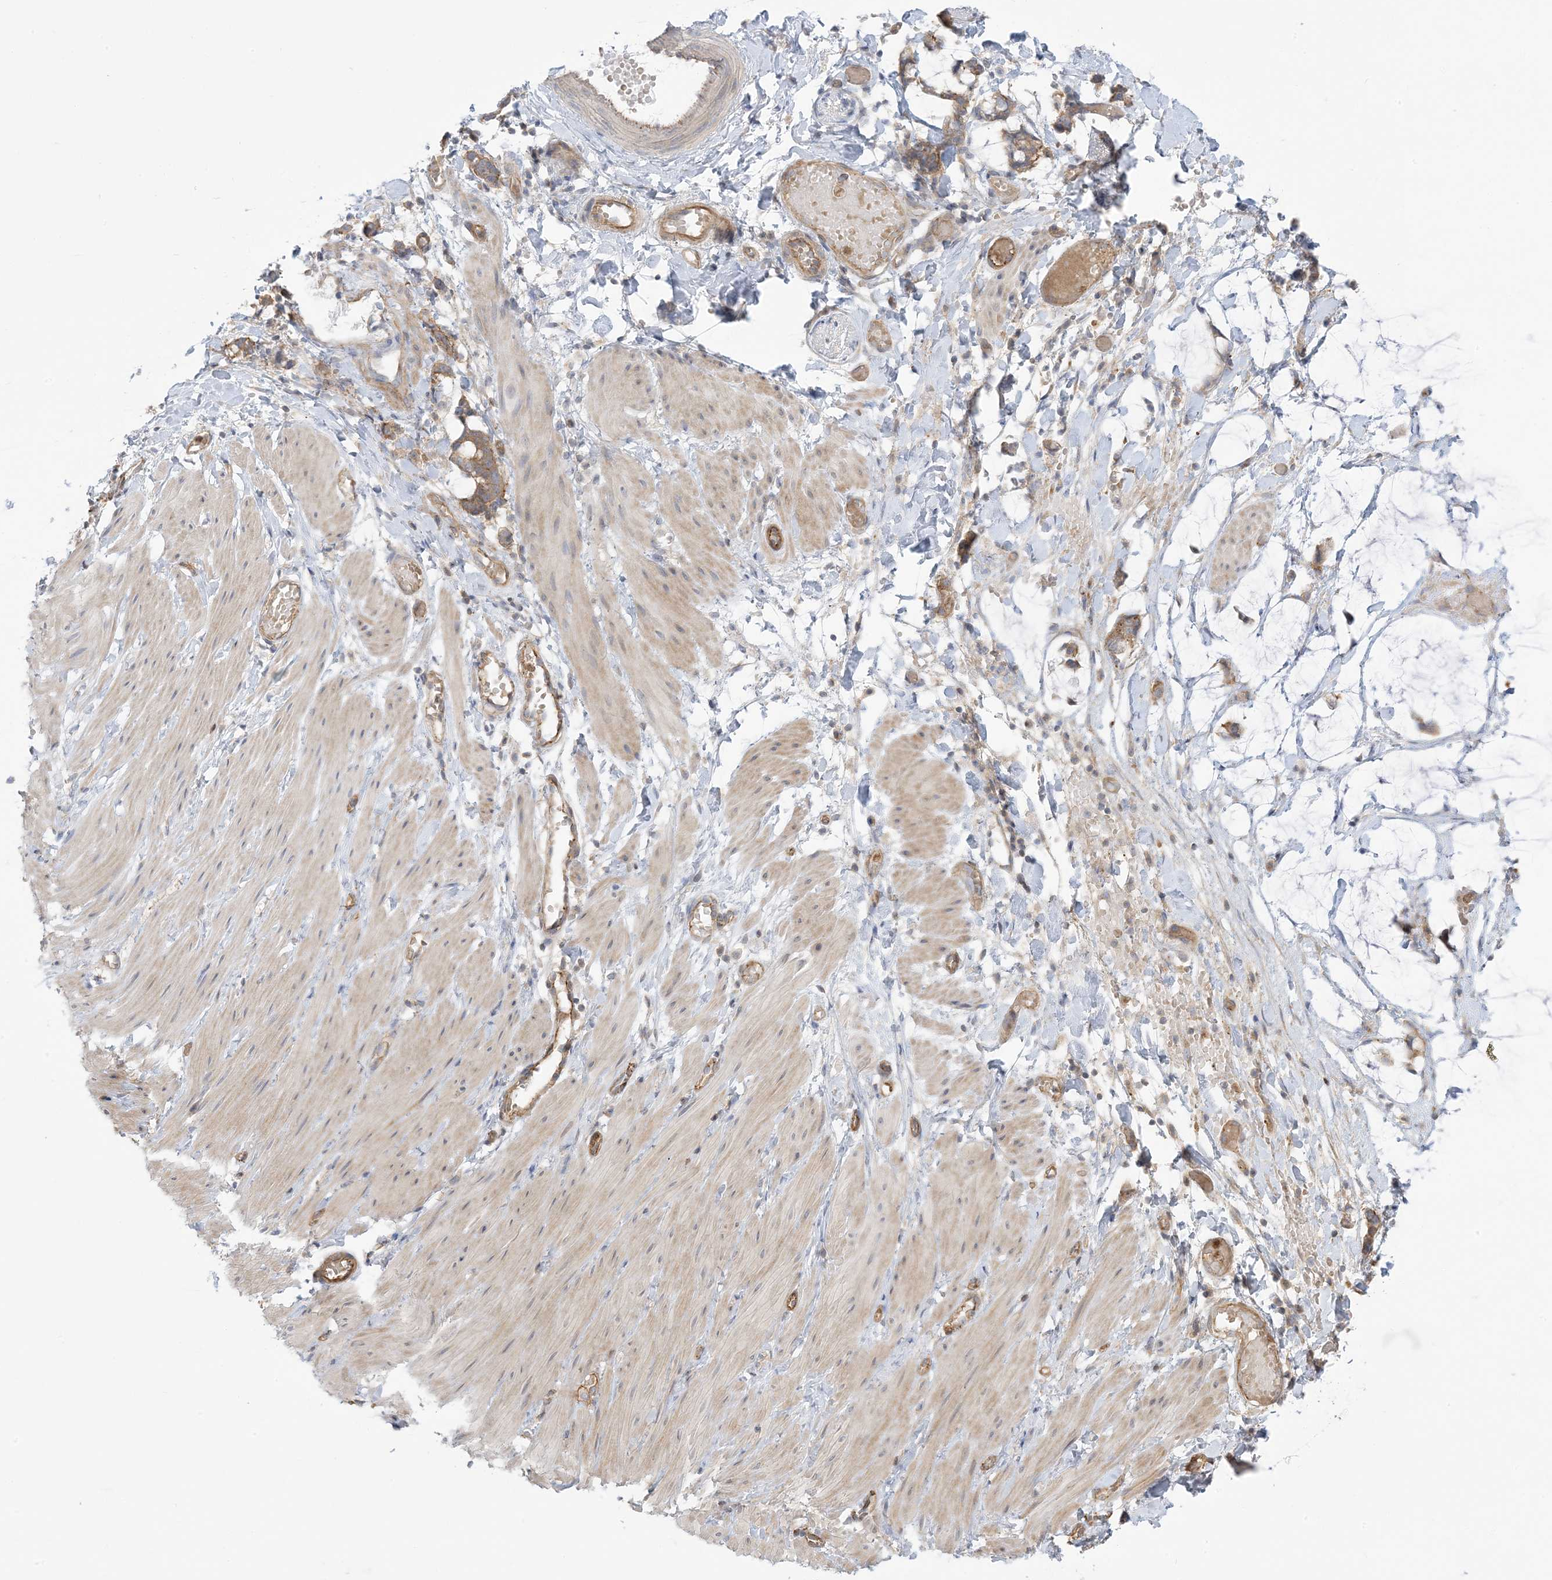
{"staining": {"intensity": "negative", "quantity": "none", "location": "none"}, "tissue": "adipose tissue", "cell_type": "Adipocytes", "image_type": "normal", "snomed": [{"axis": "morphology", "description": "Normal tissue, NOS"}, {"axis": "morphology", "description": "Adenocarcinoma, NOS"}, {"axis": "topography", "description": "Colon"}, {"axis": "topography", "description": "Peripheral nerve tissue"}], "caption": "High magnification brightfield microscopy of benign adipose tissue stained with DAB (brown) and counterstained with hematoxylin (blue): adipocytes show no significant expression. Nuclei are stained in blue.", "gene": "ICMT", "patient": {"sex": "male", "age": 14}}